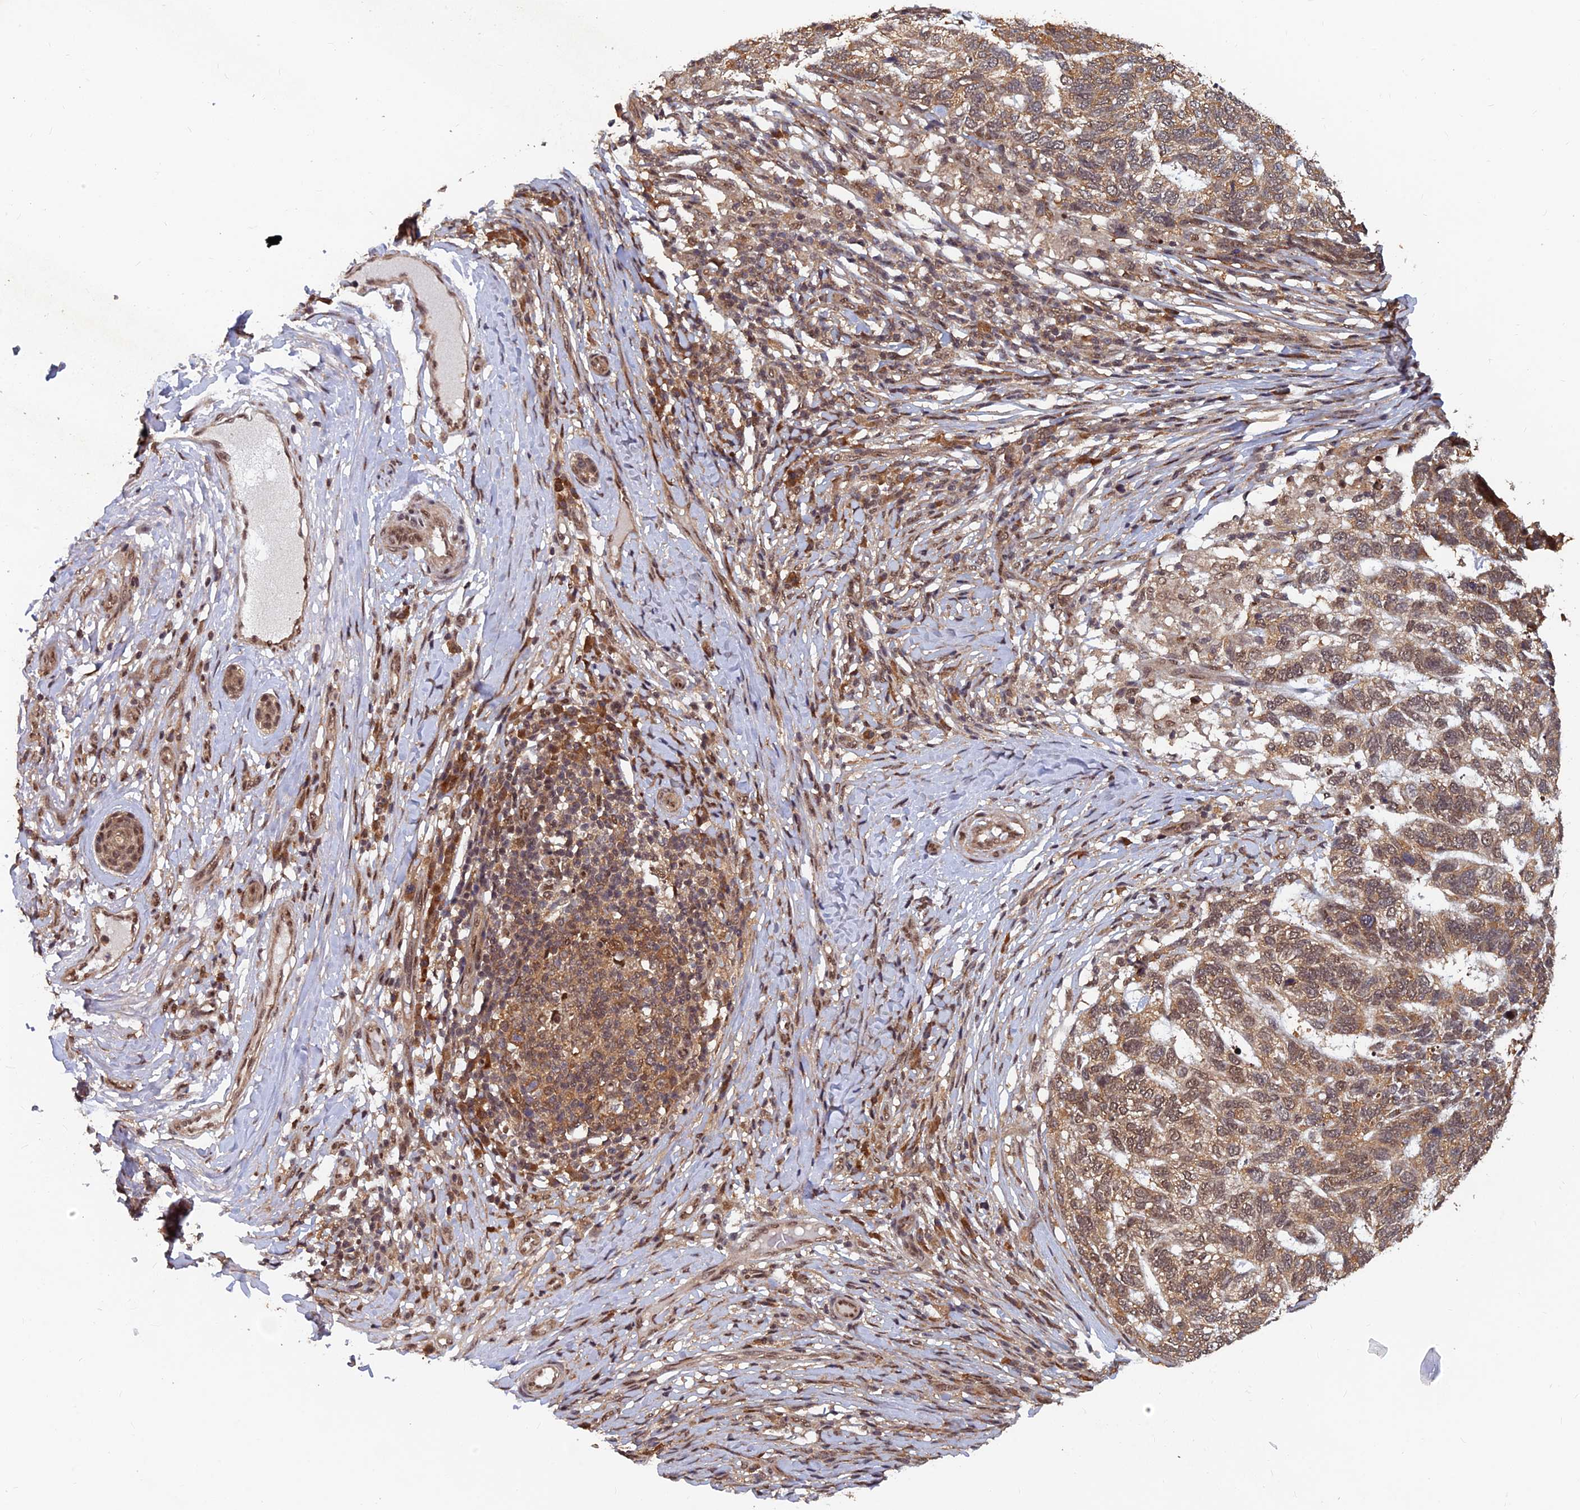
{"staining": {"intensity": "moderate", "quantity": ">75%", "location": "cytoplasmic/membranous,nuclear"}, "tissue": "skin cancer", "cell_type": "Tumor cells", "image_type": "cancer", "snomed": [{"axis": "morphology", "description": "Basal cell carcinoma"}, {"axis": "topography", "description": "Skin"}], "caption": "Immunohistochemistry (IHC) micrograph of neoplastic tissue: skin cancer stained using IHC demonstrates medium levels of moderate protein expression localized specifically in the cytoplasmic/membranous and nuclear of tumor cells, appearing as a cytoplasmic/membranous and nuclear brown color.", "gene": "FAM53C", "patient": {"sex": "female", "age": 65}}